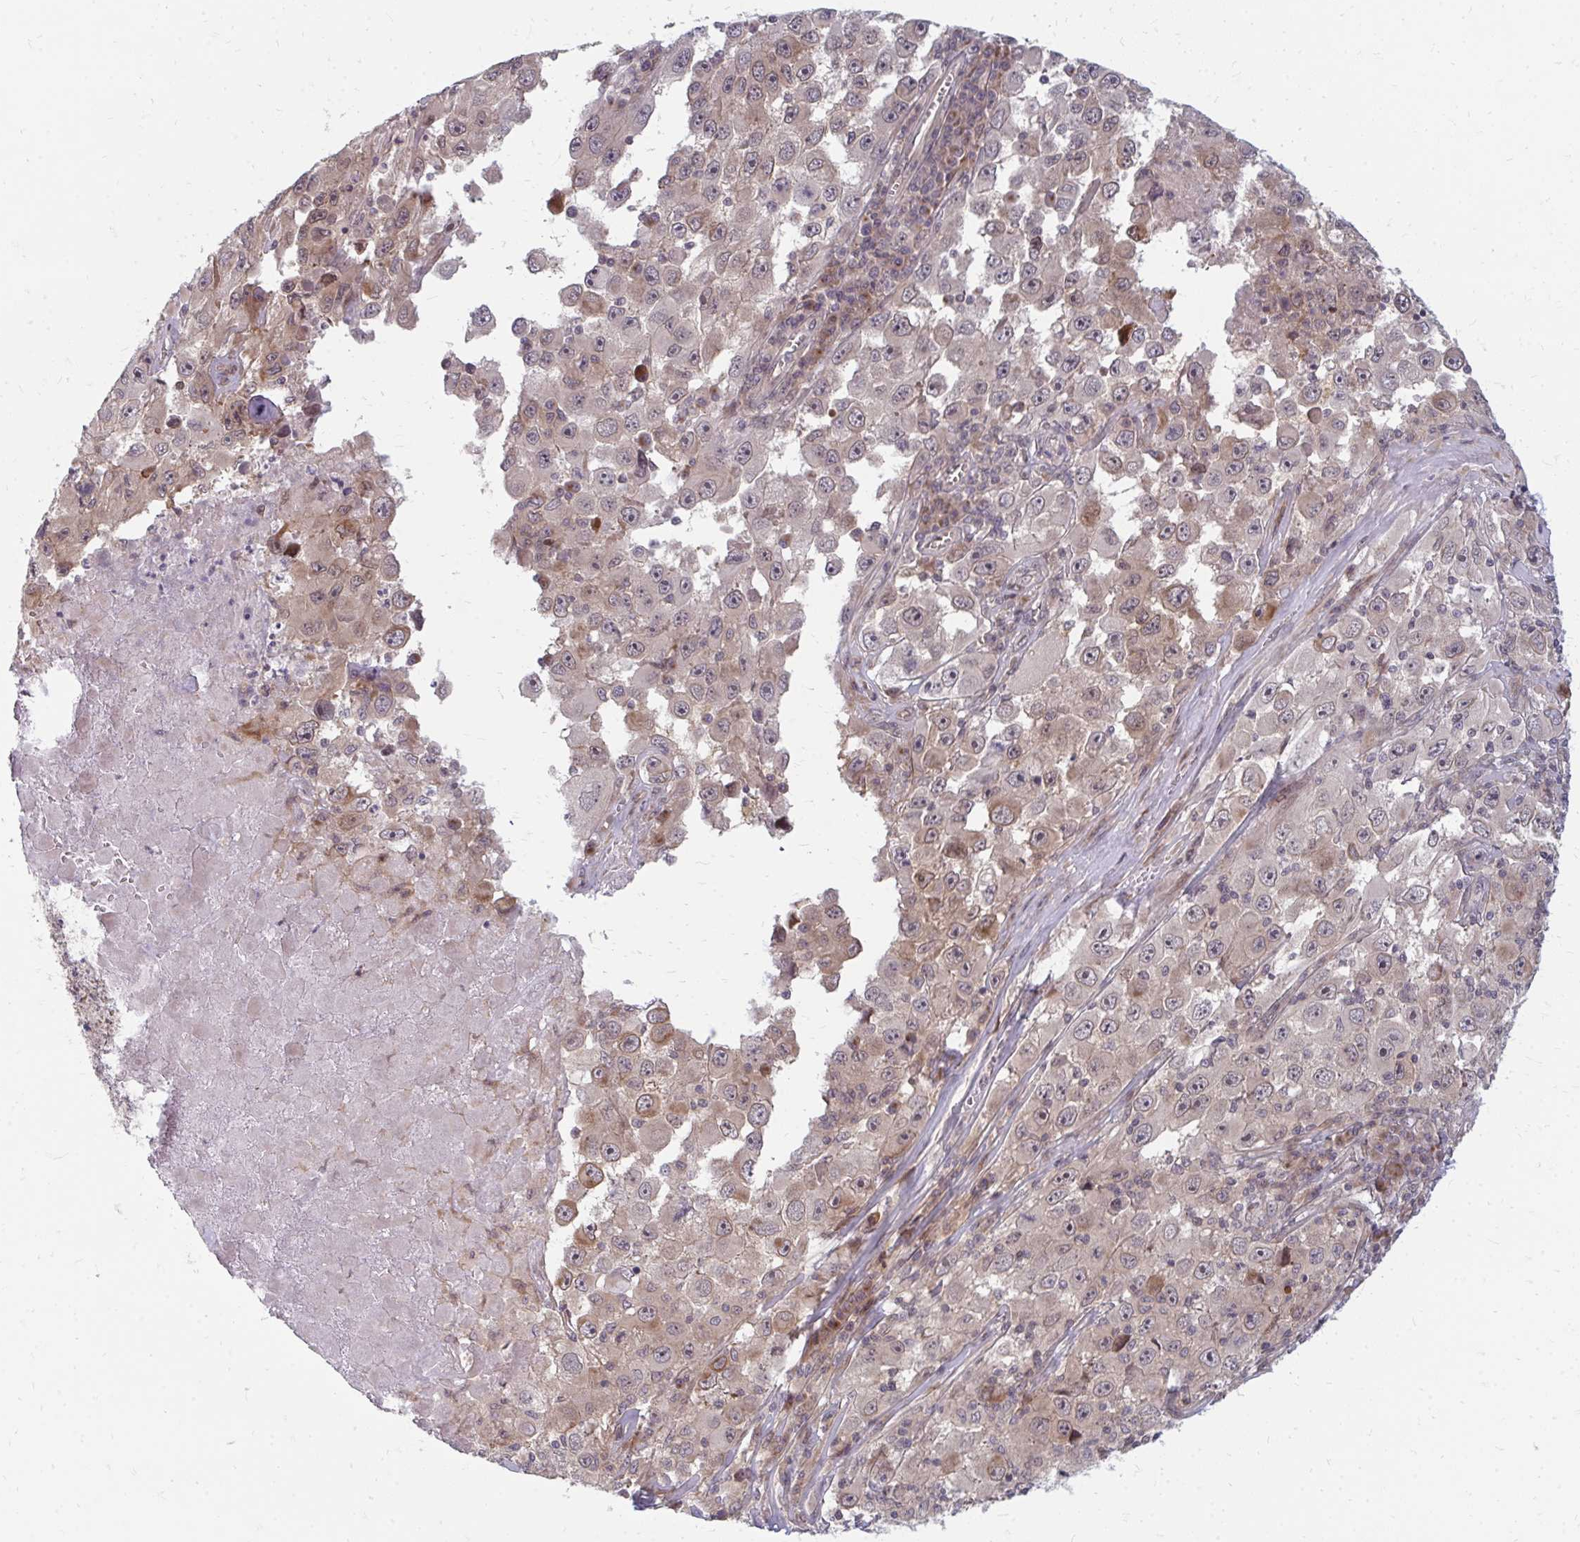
{"staining": {"intensity": "weak", "quantity": "<25%", "location": "cytoplasmic/membranous"}, "tissue": "melanoma", "cell_type": "Tumor cells", "image_type": "cancer", "snomed": [{"axis": "morphology", "description": "Malignant melanoma, Metastatic site"}, {"axis": "topography", "description": "Lymph node"}], "caption": "DAB (3,3'-diaminobenzidine) immunohistochemical staining of human melanoma demonstrates no significant positivity in tumor cells. (Immunohistochemistry, brightfield microscopy, high magnification).", "gene": "ZNF285", "patient": {"sex": "female", "age": 67}}